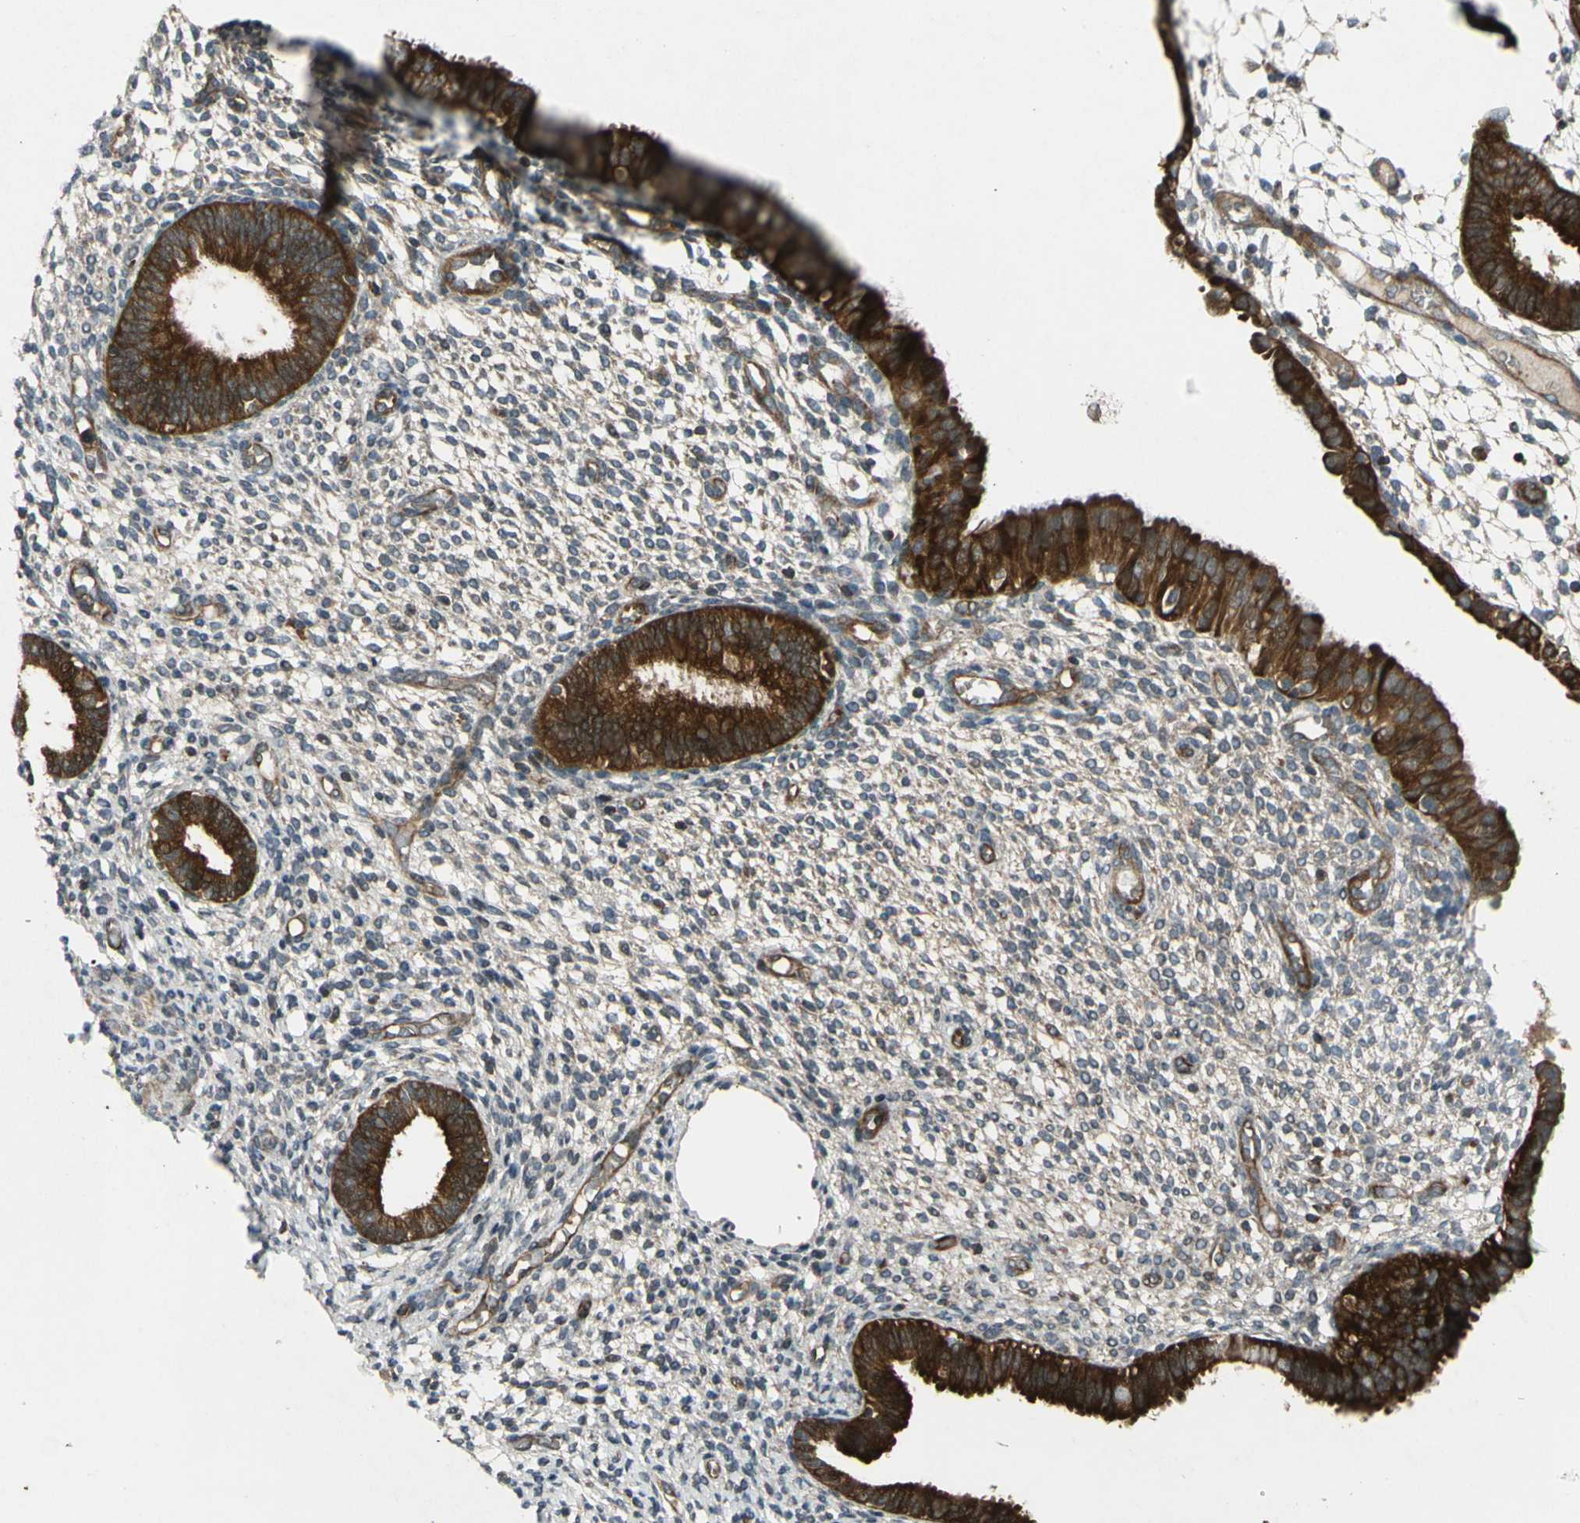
{"staining": {"intensity": "weak", "quantity": ">75%", "location": "cytoplasmic/membranous"}, "tissue": "endometrium", "cell_type": "Cells in endometrial stroma", "image_type": "normal", "snomed": [{"axis": "morphology", "description": "Normal tissue, NOS"}, {"axis": "topography", "description": "Endometrium"}], "caption": "The histopathology image reveals staining of normal endometrium, revealing weak cytoplasmic/membranous protein expression (brown color) within cells in endometrial stroma. The protein is stained brown, and the nuclei are stained in blue (DAB IHC with brightfield microscopy, high magnification).", "gene": "FLII", "patient": {"sex": "female", "age": 61}}